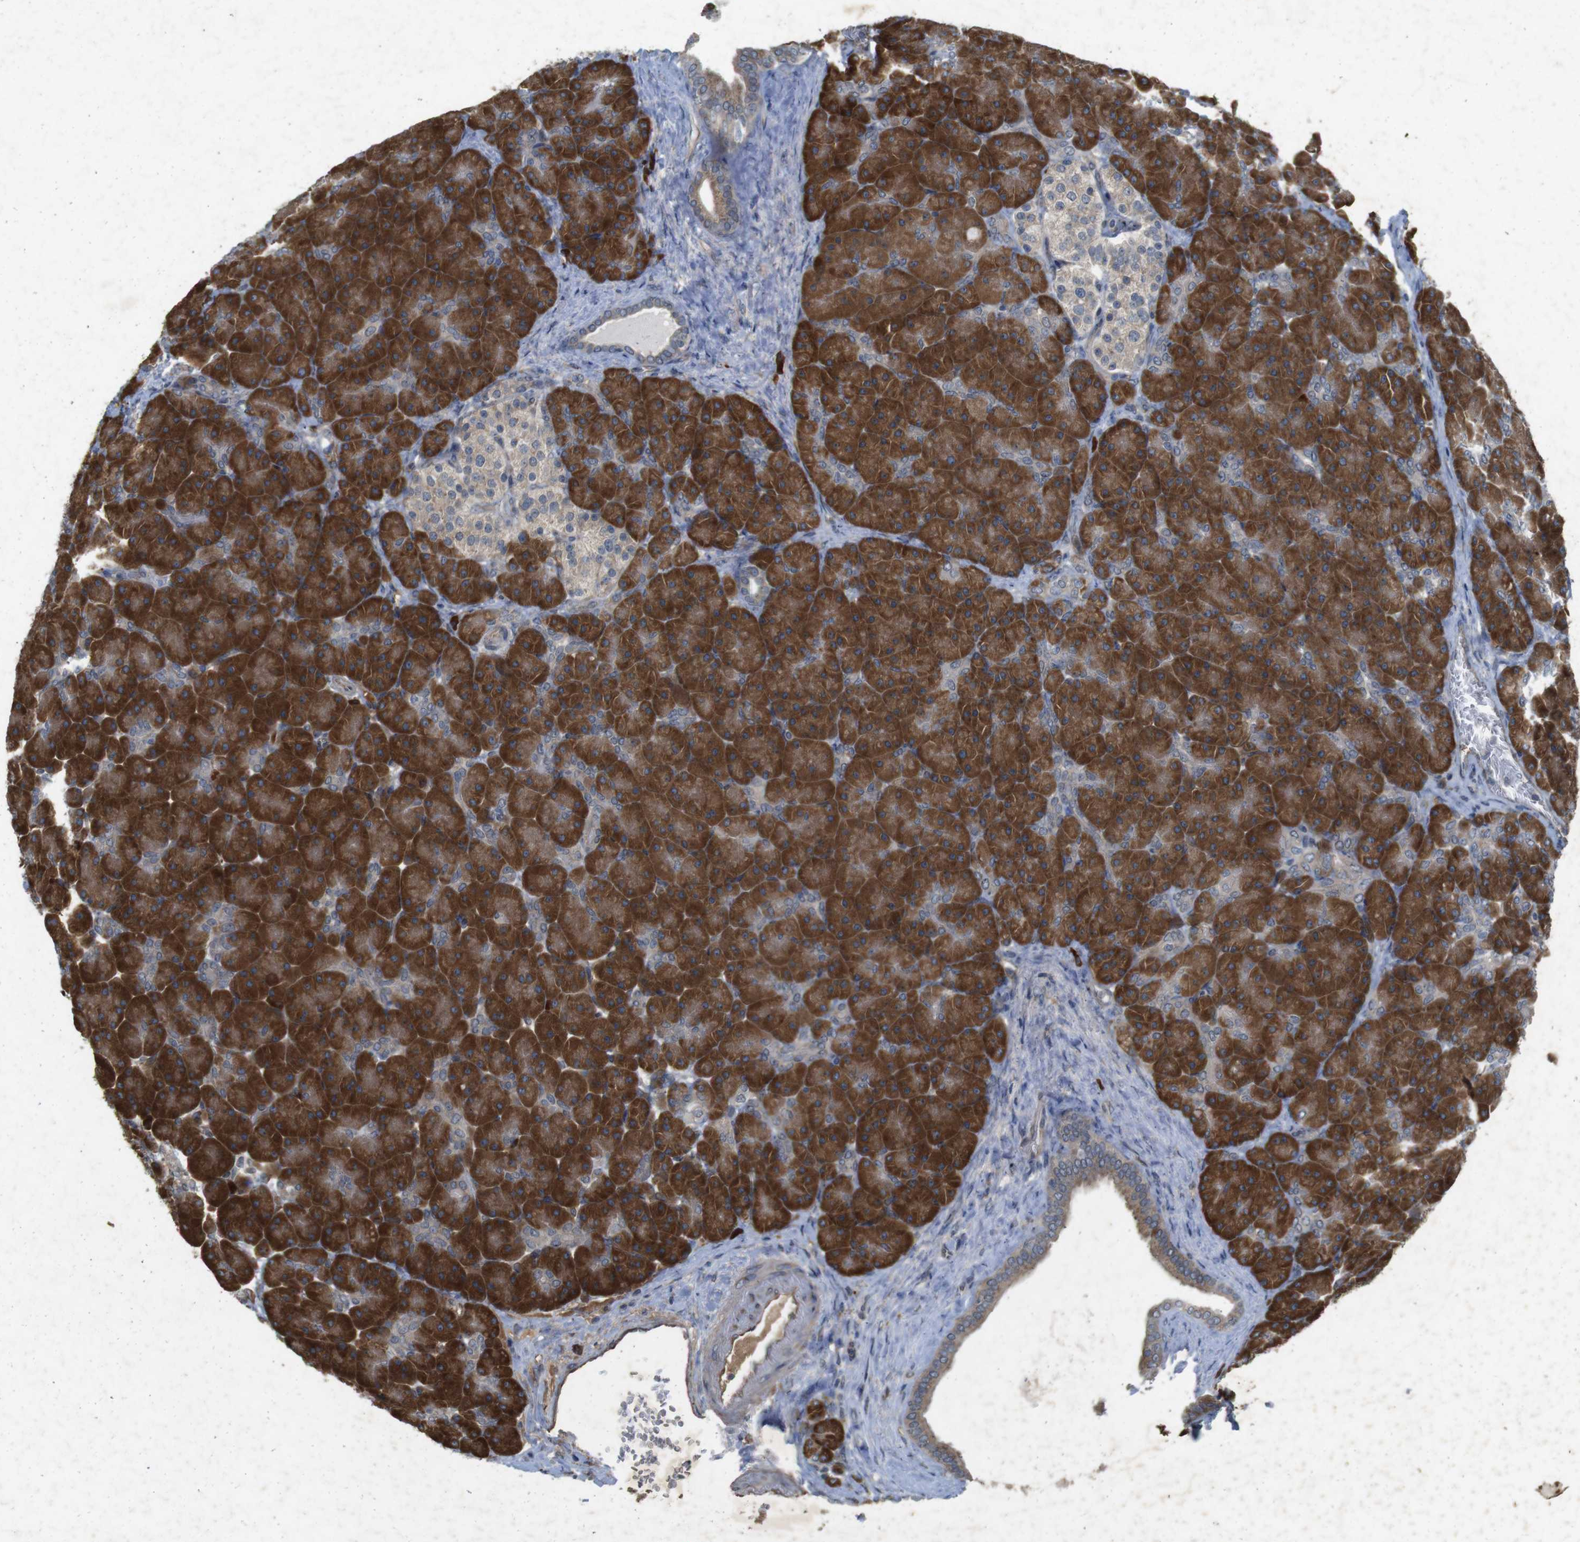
{"staining": {"intensity": "strong", "quantity": ">75%", "location": "cytoplasmic/membranous"}, "tissue": "pancreas", "cell_type": "Exocrine glandular cells", "image_type": "normal", "snomed": [{"axis": "morphology", "description": "Normal tissue, NOS"}, {"axis": "topography", "description": "Pancreas"}], "caption": "A brown stain labels strong cytoplasmic/membranous positivity of a protein in exocrine glandular cells of benign human pancreas.", "gene": "FLCN", "patient": {"sex": "male", "age": 66}}